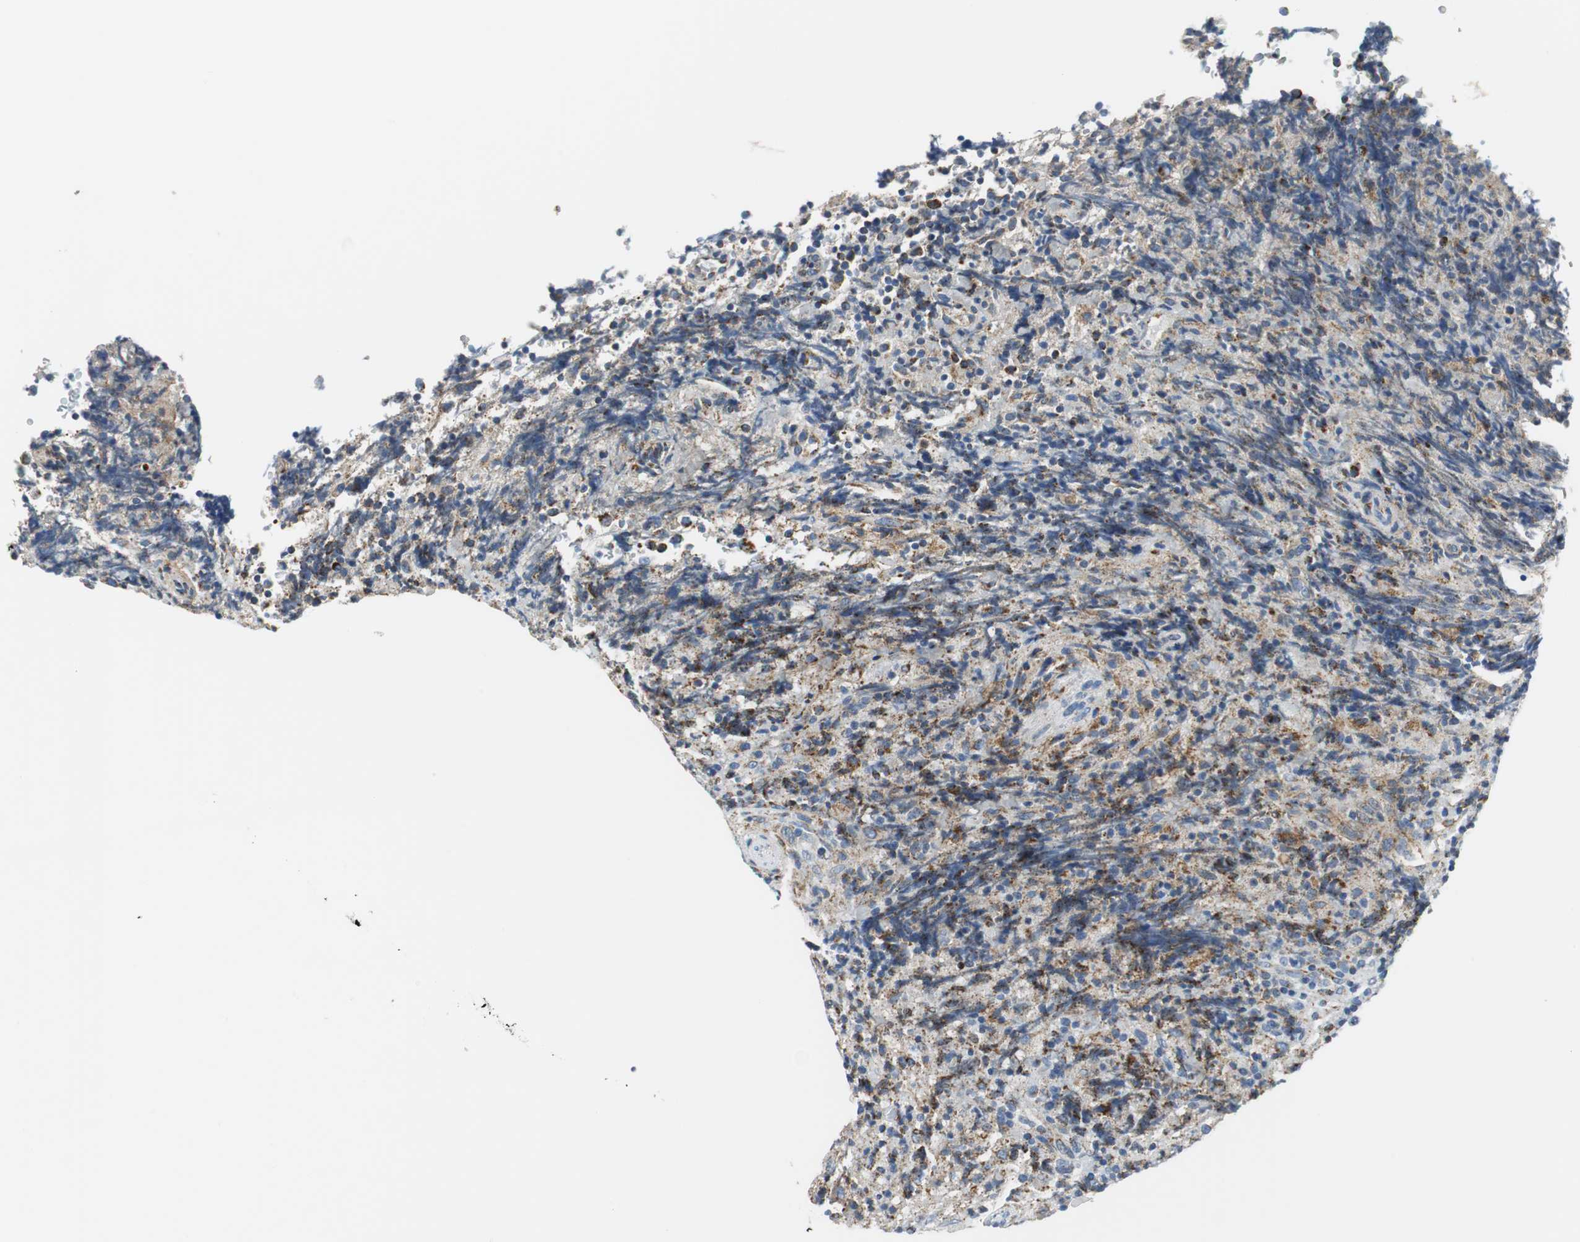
{"staining": {"intensity": "strong", "quantity": ">75%", "location": "cytoplasmic/membranous"}, "tissue": "lymphoma", "cell_type": "Tumor cells", "image_type": "cancer", "snomed": [{"axis": "morphology", "description": "Malignant lymphoma, non-Hodgkin's type, High grade"}, {"axis": "topography", "description": "Tonsil"}], "caption": "High-grade malignant lymphoma, non-Hodgkin's type stained with DAB IHC displays high levels of strong cytoplasmic/membranous staining in approximately >75% of tumor cells.", "gene": "C1QTNF7", "patient": {"sex": "female", "age": 36}}